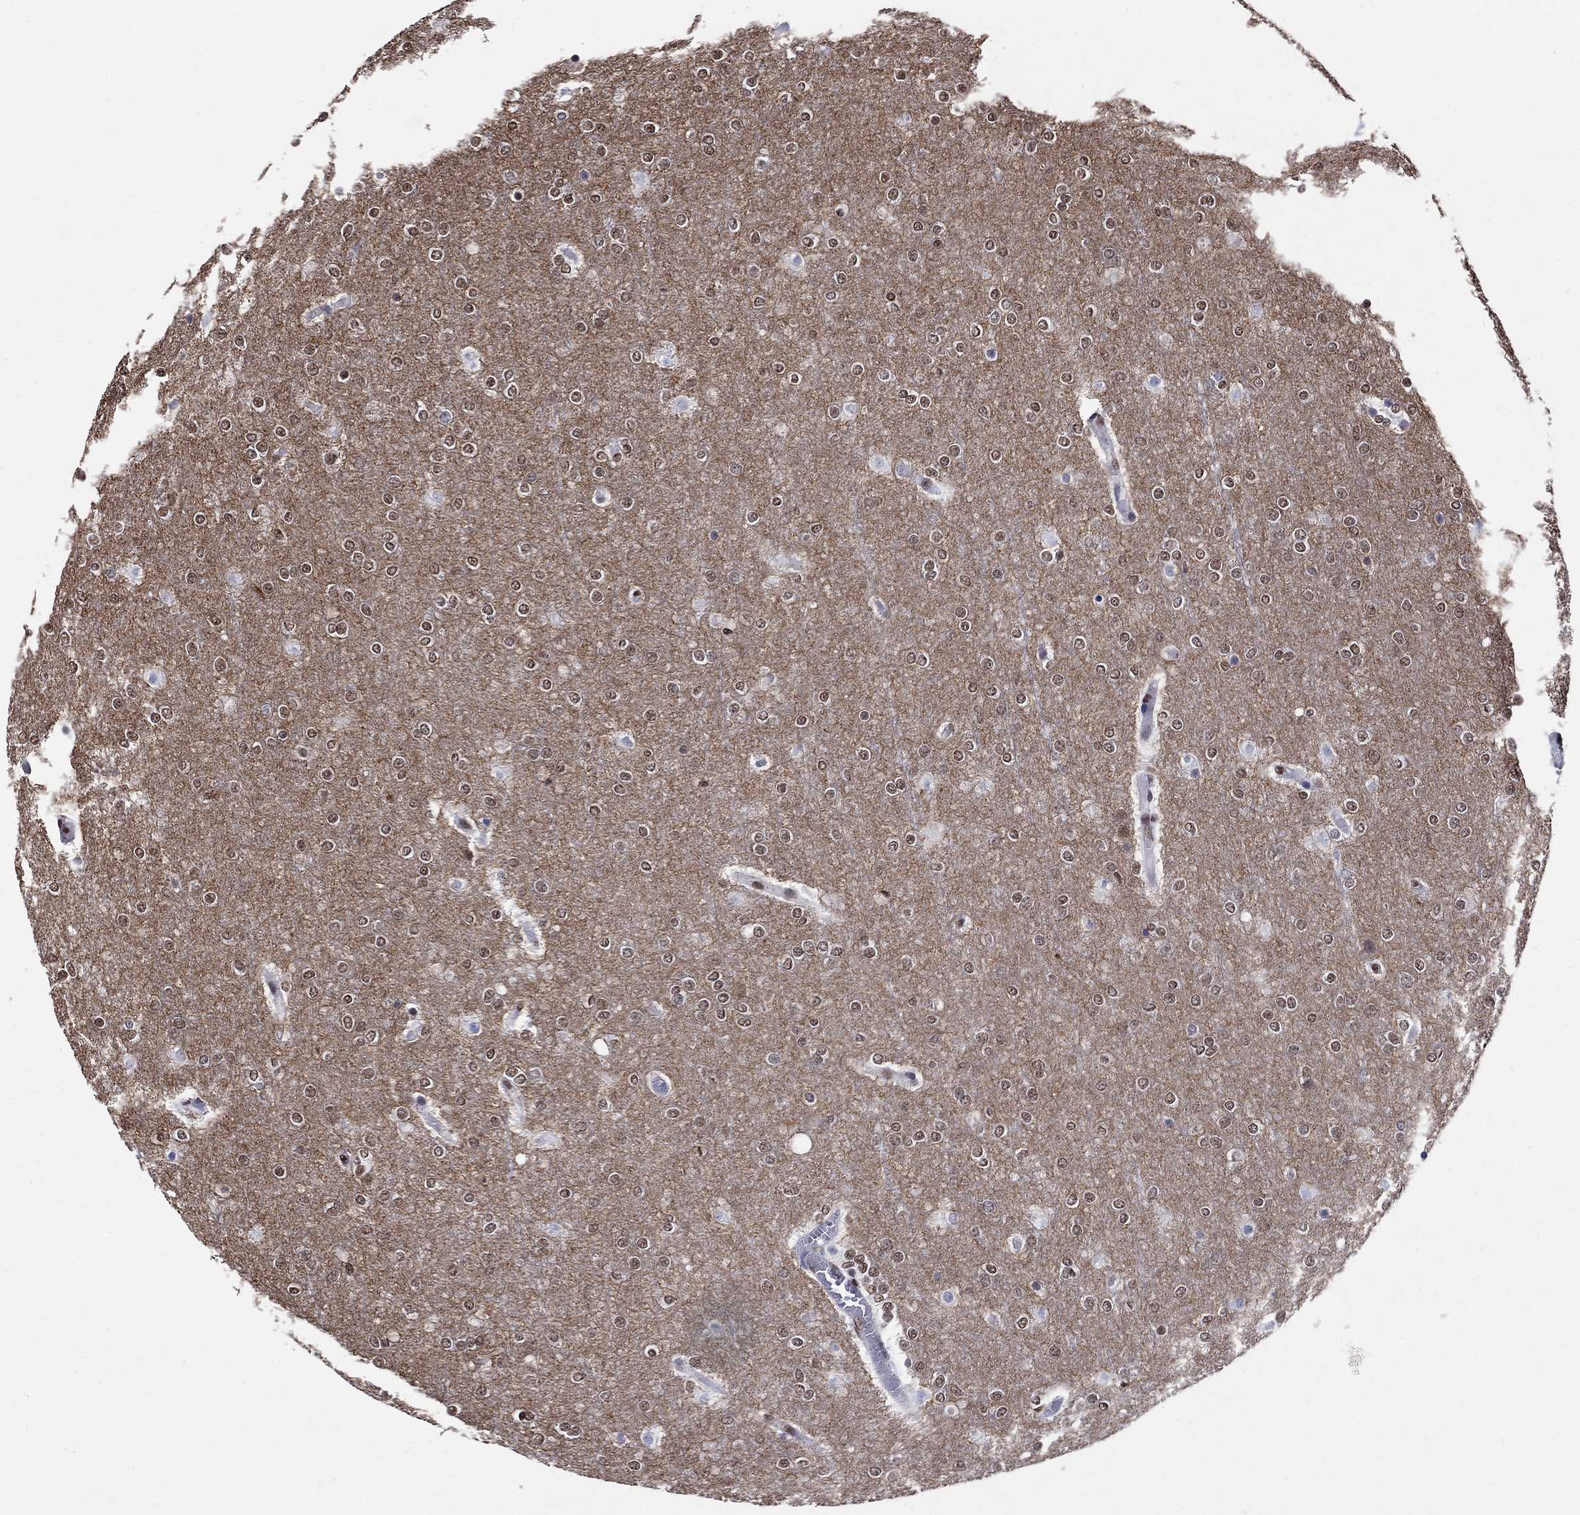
{"staining": {"intensity": "moderate", "quantity": ">75%", "location": "nuclear"}, "tissue": "glioma", "cell_type": "Tumor cells", "image_type": "cancer", "snomed": [{"axis": "morphology", "description": "Glioma, malignant, High grade"}, {"axis": "topography", "description": "Brain"}], "caption": "An immunohistochemistry (IHC) micrograph of neoplastic tissue is shown. Protein staining in brown shows moderate nuclear positivity in high-grade glioma (malignant) within tumor cells. (DAB IHC, brown staining for protein, blue staining for nuclei).", "gene": "FBXO16", "patient": {"sex": "female", "age": 61}}